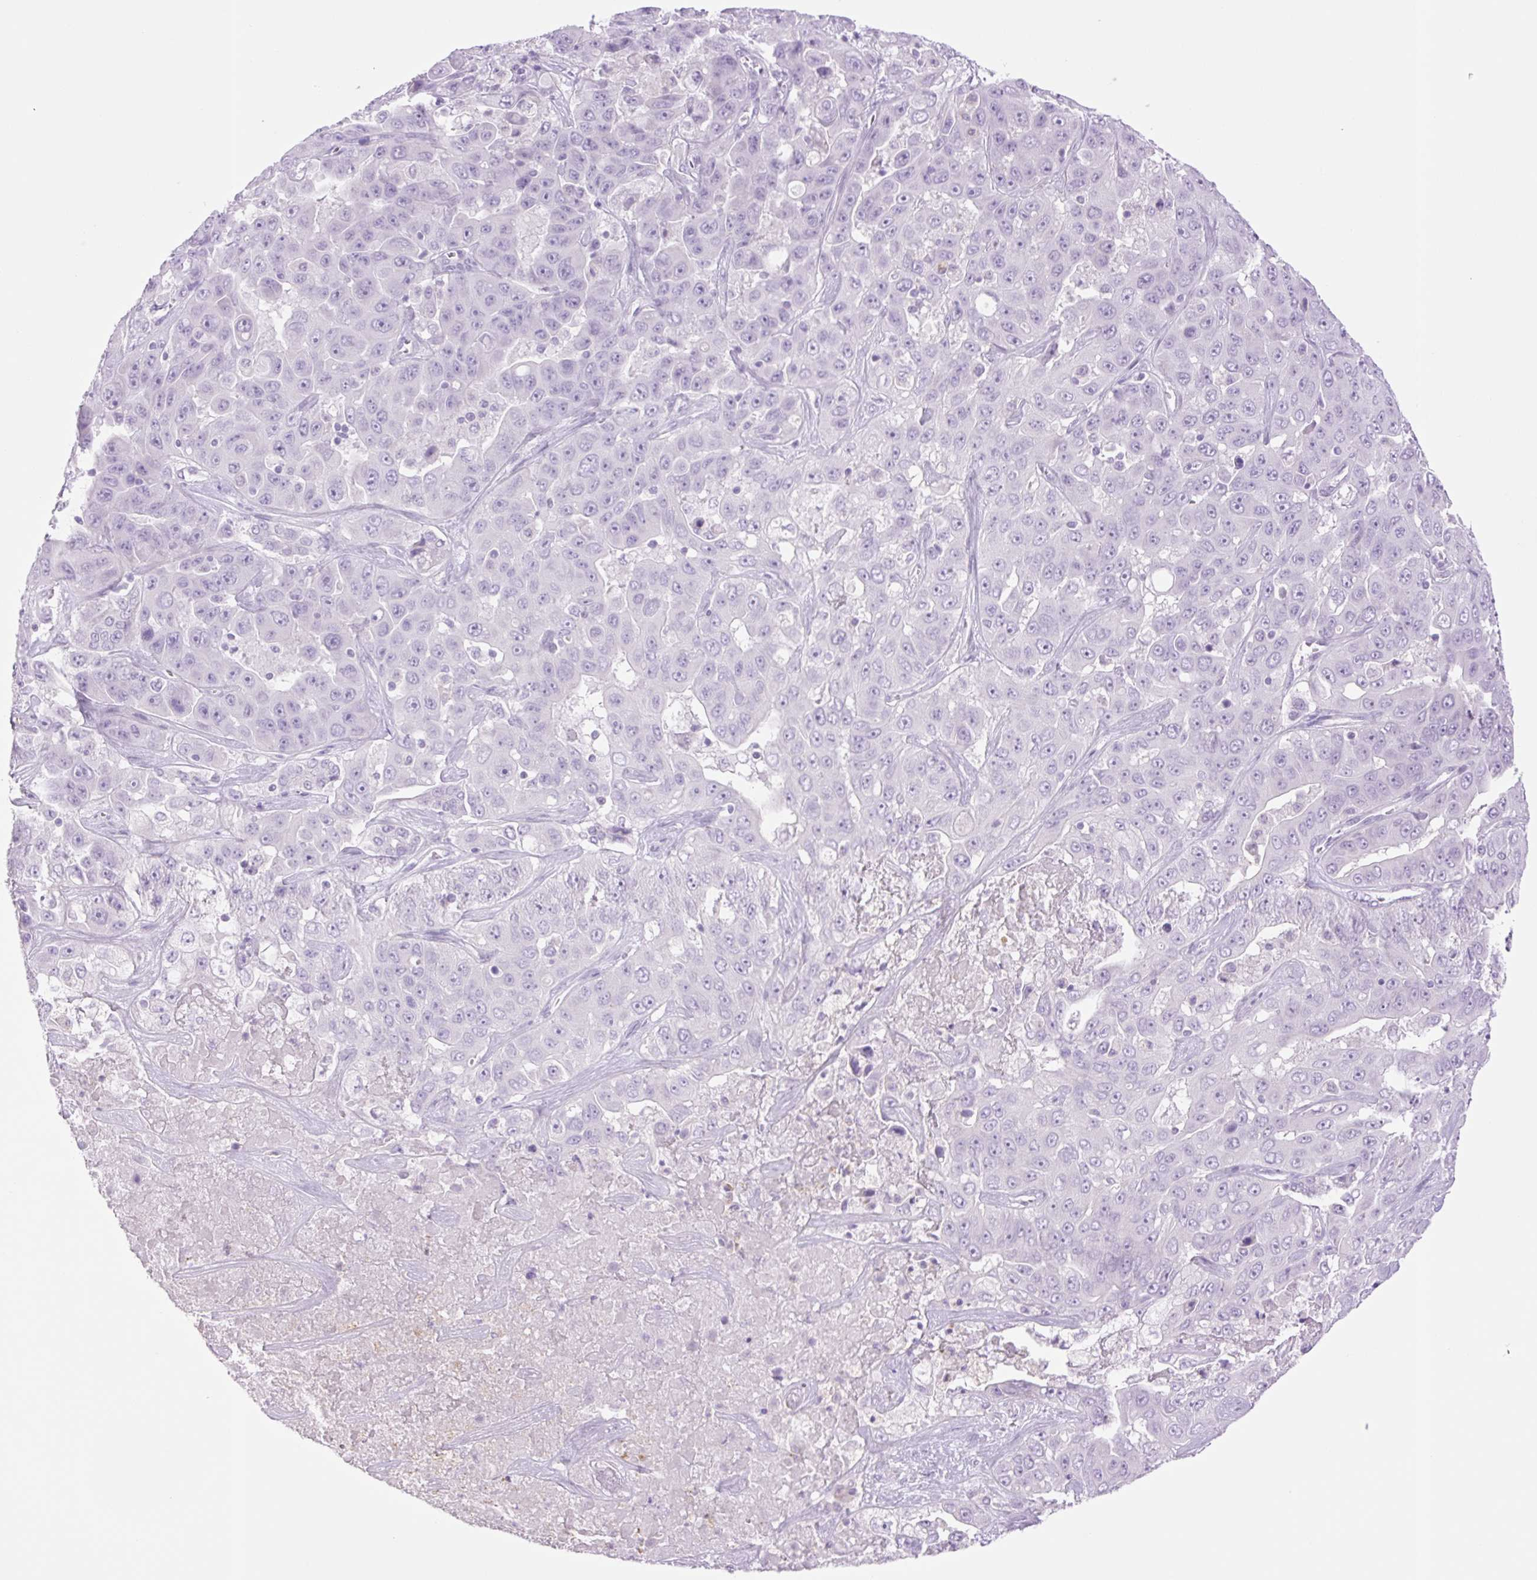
{"staining": {"intensity": "negative", "quantity": "none", "location": "none"}, "tissue": "liver cancer", "cell_type": "Tumor cells", "image_type": "cancer", "snomed": [{"axis": "morphology", "description": "Cholangiocarcinoma"}, {"axis": "topography", "description": "Liver"}], "caption": "DAB immunohistochemical staining of cholangiocarcinoma (liver) demonstrates no significant expression in tumor cells.", "gene": "TBX15", "patient": {"sex": "female", "age": 52}}